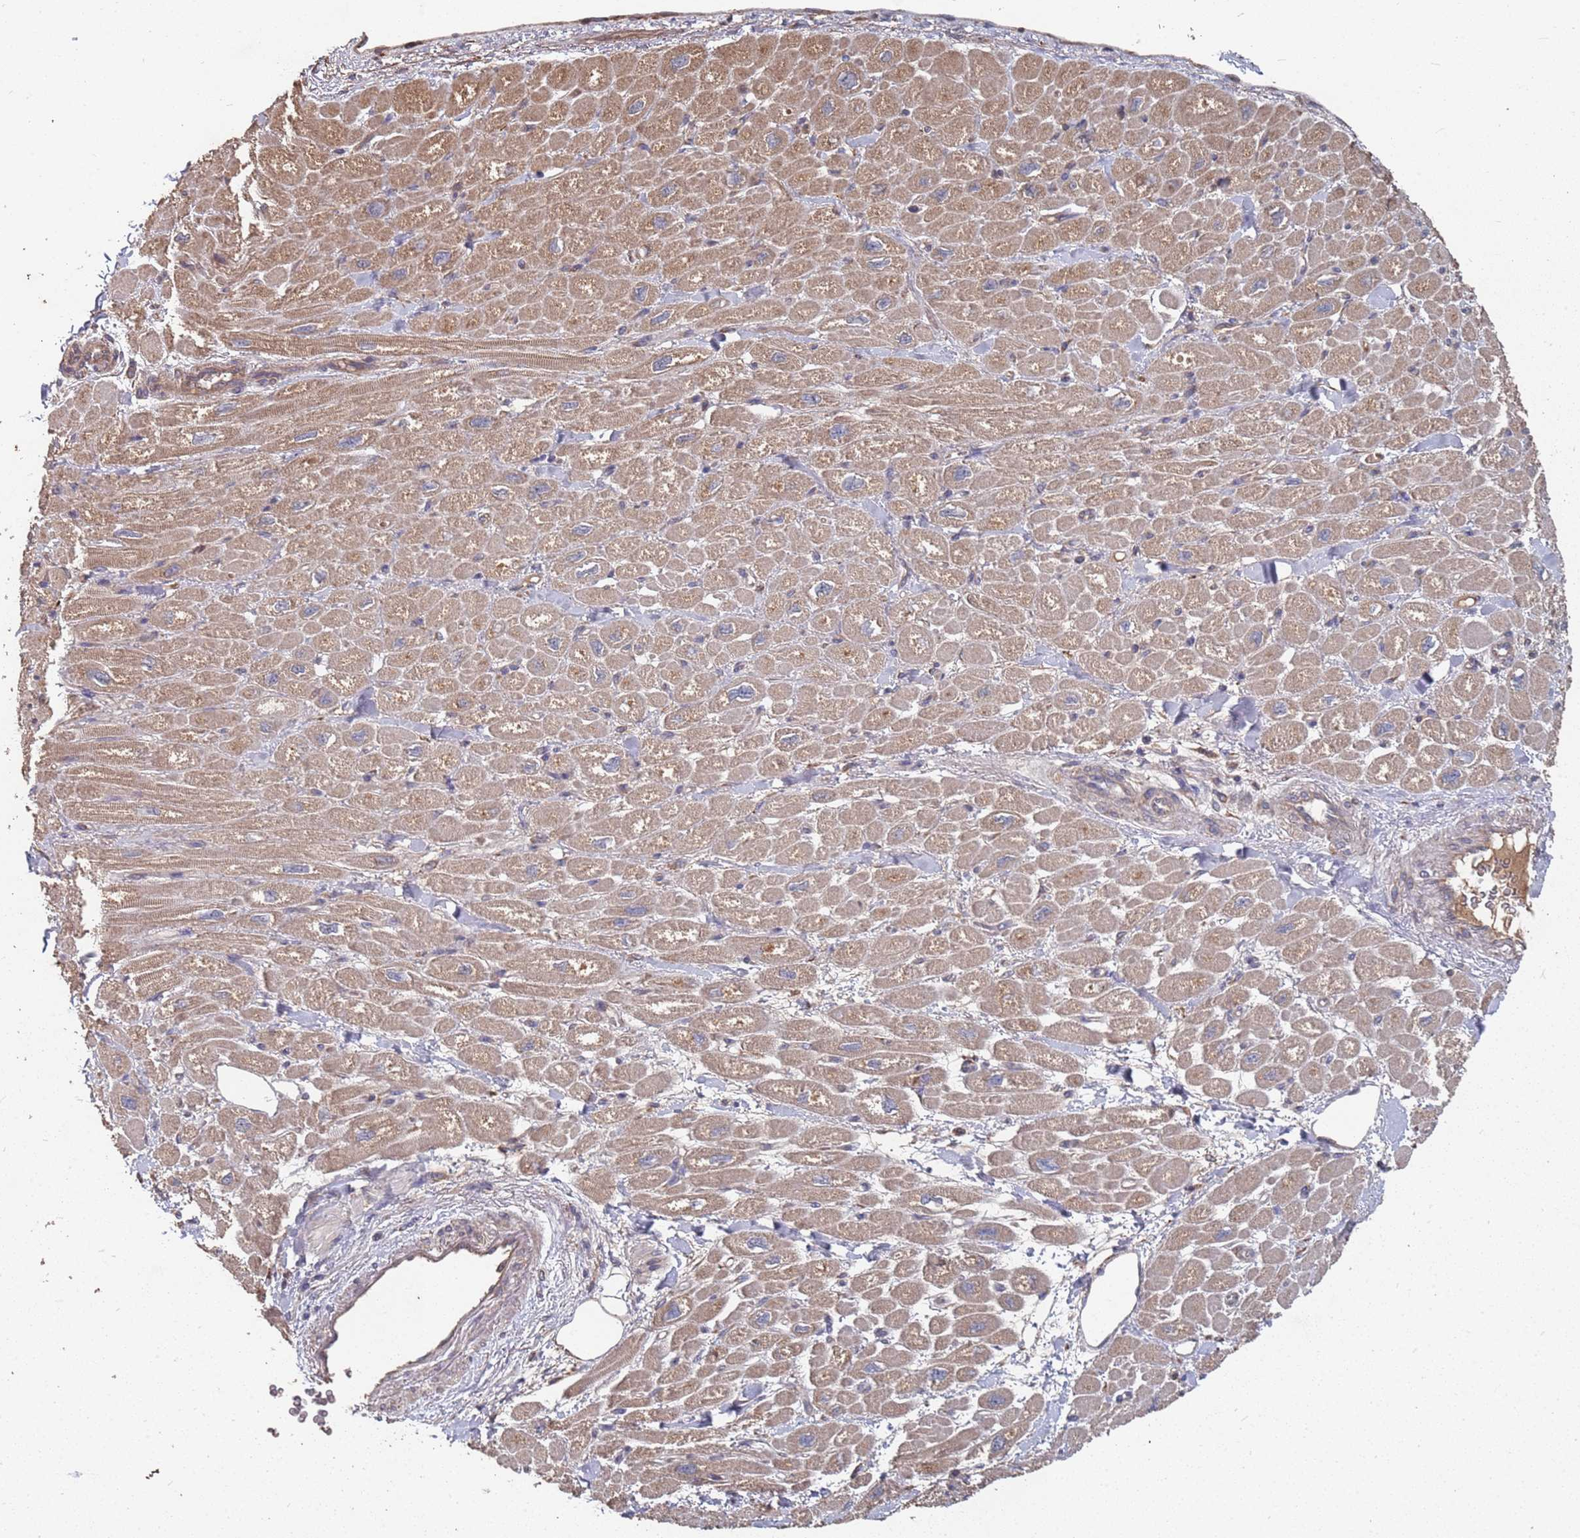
{"staining": {"intensity": "moderate", "quantity": "25%-75%", "location": "cytoplasmic/membranous"}, "tissue": "heart muscle", "cell_type": "Cardiomyocytes", "image_type": "normal", "snomed": [{"axis": "morphology", "description": "Normal tissue, NOS"}, {"axis": "topography", "description": "Heart"}], "caption": "A histopathology image of heart muscle stained for a protein reveals moderate cytoplasmic/membranous brown staining in cardiomyocytes. (Stains: DAB in brown, nuclei in blue, Microscopy: brightfield microscopy at high magnification).", "gene": "ATG5", "patient": {"sex": "male", "age": 65}}